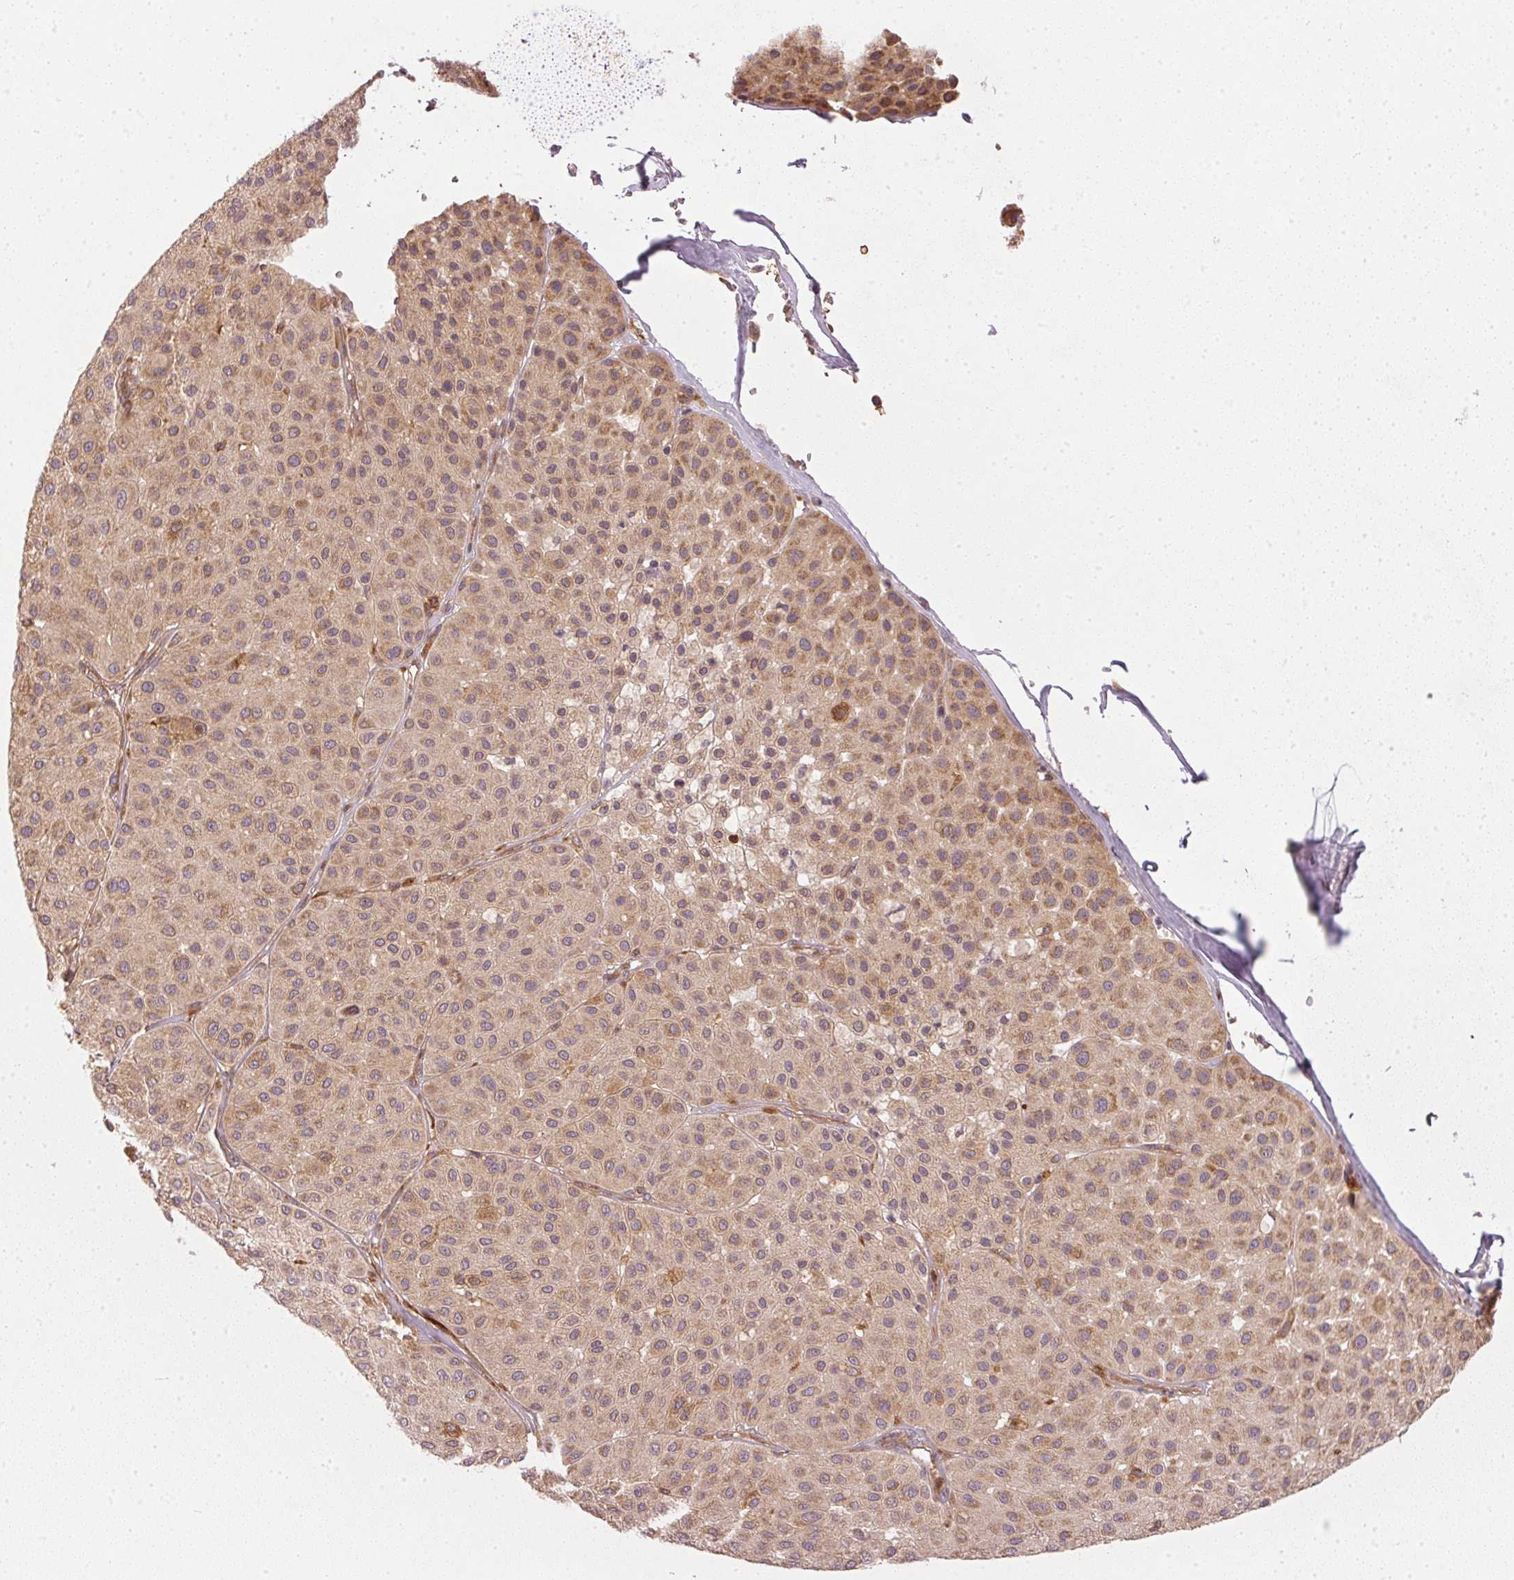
{"staining": {"intensity": "moderate", "quantity": "25%-75%", "location": "cytoplasmic/membranous"}, "tissue": "melanoma", "cell_type": "Tumor cells", "image_type": "cancer", "snomed": [{"axis": "morphology", "description": "Malignant melanoma, Metastatic site"}, {"axis": "topography", "description": "Smooth muscle"}], "caption": "Malignant melanoma (metastatic site) was stained to show a protein in brown. There is medium levels of moderate cytoplasmic/membranous staining in approximately 25%-75% of tumor cells. The staining was performed using DAB (3,3'-diaminobenzidine) to visualize the protein expression in brown, while the nuclei were stained in blue with hematoxylin (Magnification: 20x).", "gene": "NADK2", "patient": {"sex": "male", "age": 41}}